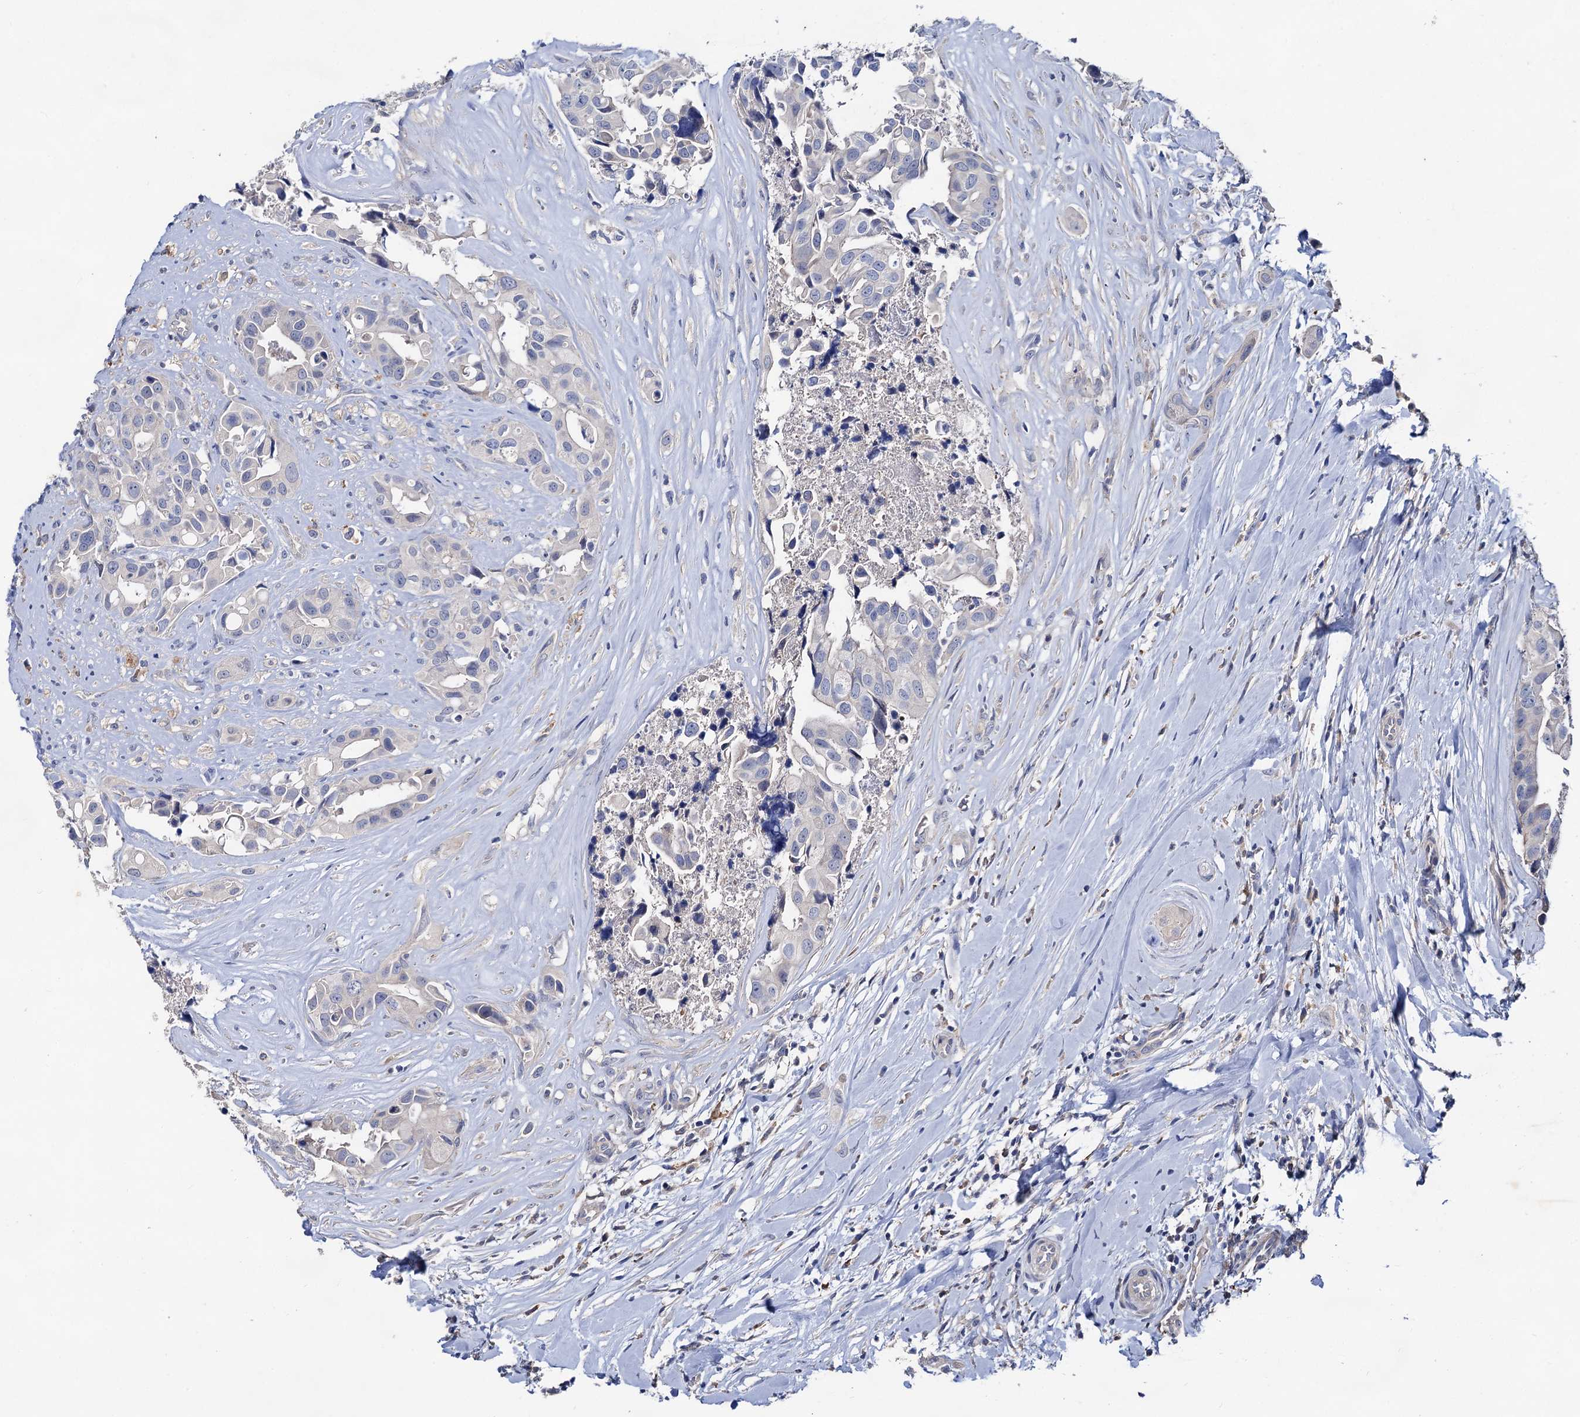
{"staining": {"intensity": "negative", "quantity": "none", "location": "none"}, "tissue": "head and neck cancer", "cell_type": "Tumor cells", "image_type": "cancer", "snomed": [{"axis": "morphology", "description": "Adenocarcinoma, NOS"}, {"axis": "morphology", "description": "Adenocarcinoma, metastatic, NOS"}, {"axis": "topography", "description": "Head-Neck"}], "caption": "High power microscopy image of an IHC micrograph of head and neck cancer, revealing no significant staining in tumor cells. Nuclei are stained in blue.", "gene": "HVCN1", "patient": {"sex": "male", "age": 75}}